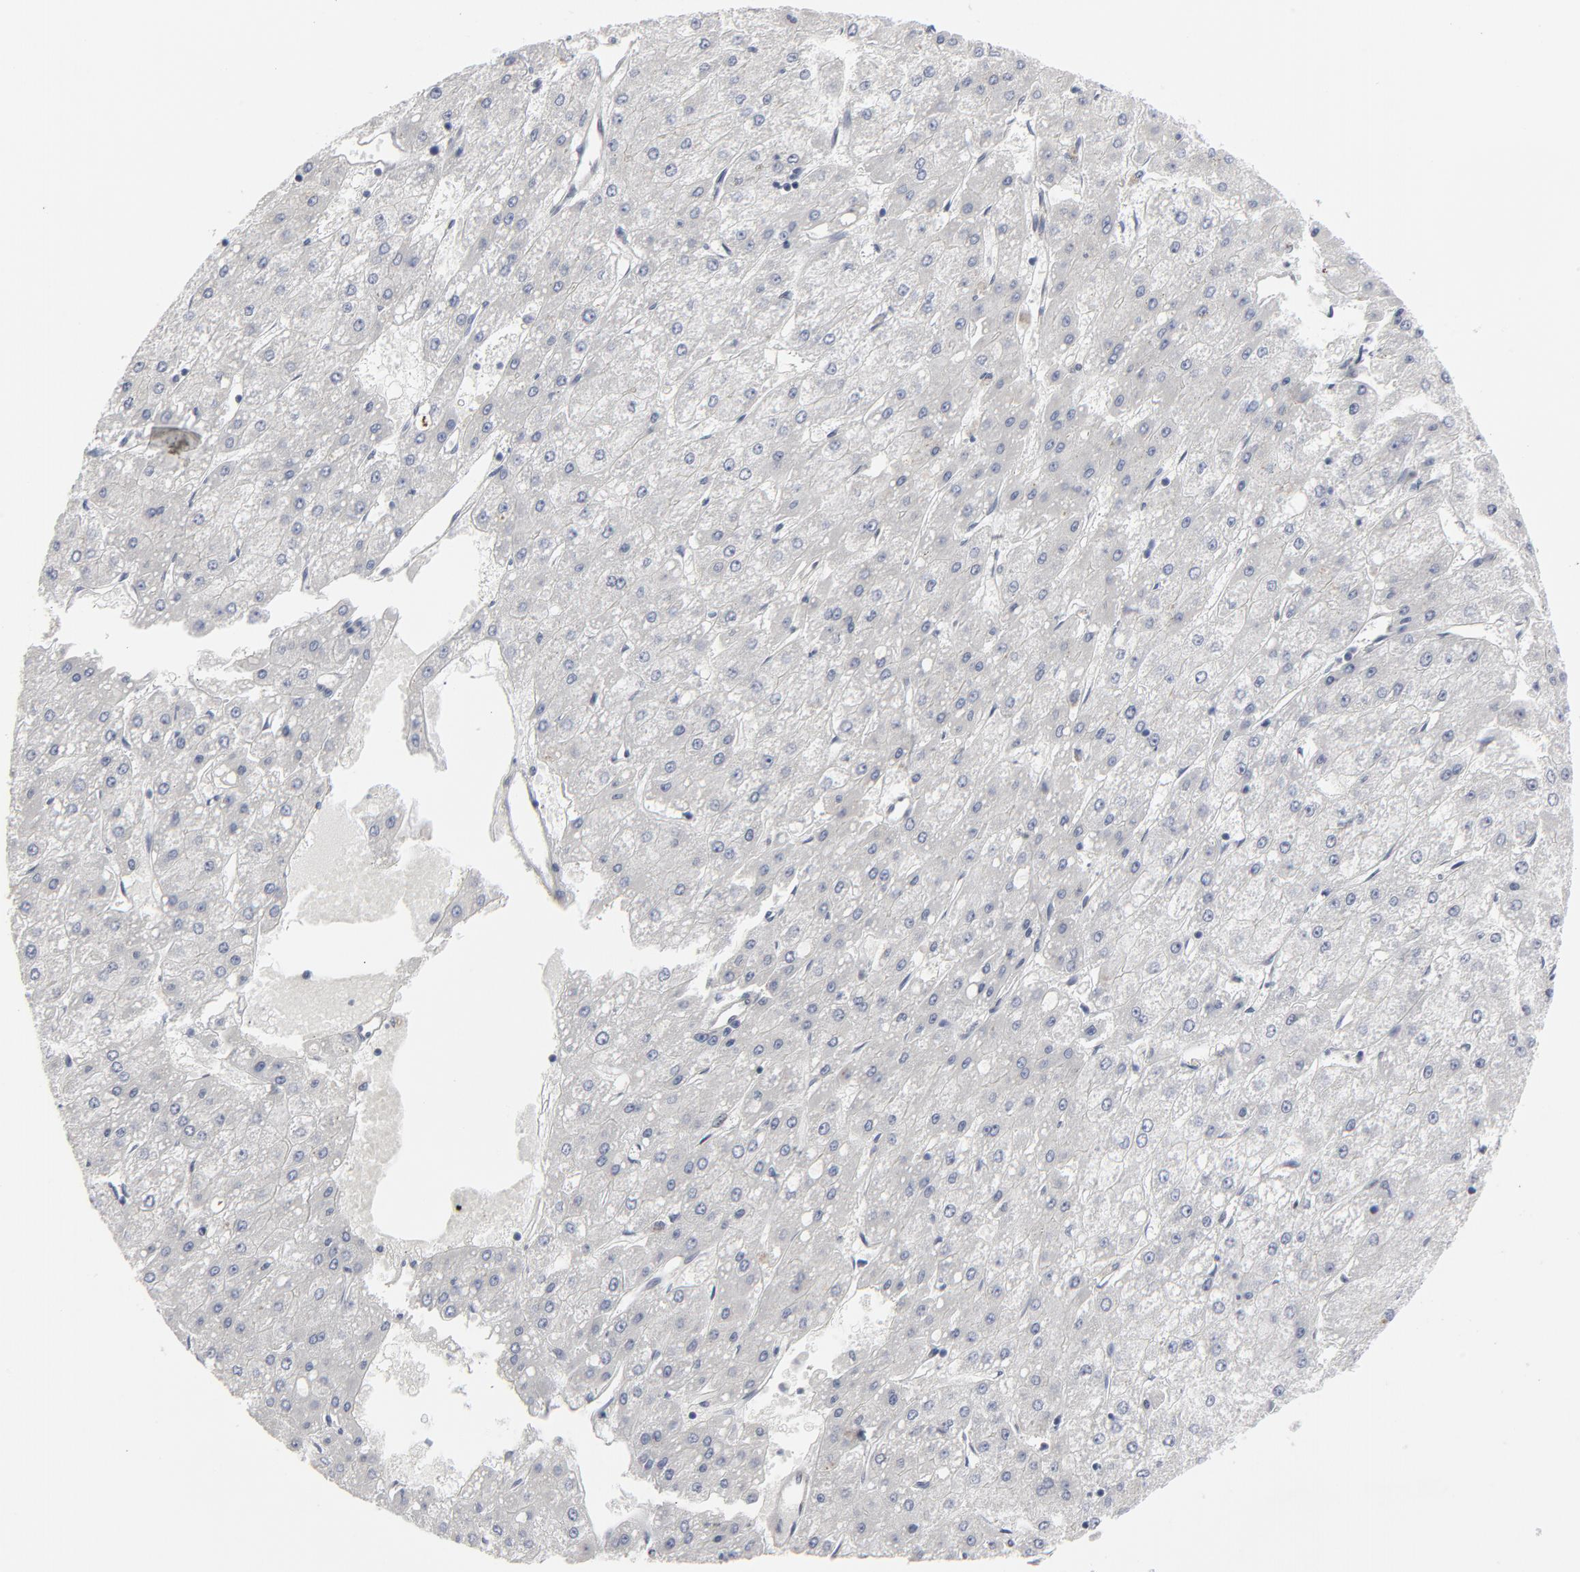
{"staining": {"intensity": "negative", "quantity": "none", "location": "none"}, "tissue": "liver cancer", "cell_type": "Tumor cells", "image_type": "cancer", "snomed": [{"axis": "morphology", "description": "Carcinoma, Hepatocellular, NOS"}, {"axis": "topography", "description": "Liver"}], "caption": "IHC of human liver hepatocellular carcinoma exhibits no staining in tumor cells. (DAB (3,3'-diaminobenzidine) immunohistochemistry (IHC) with hematoxylin counter stain).", "gene": "SYNE2", "patient": {"sex": "female", "age": 52}}